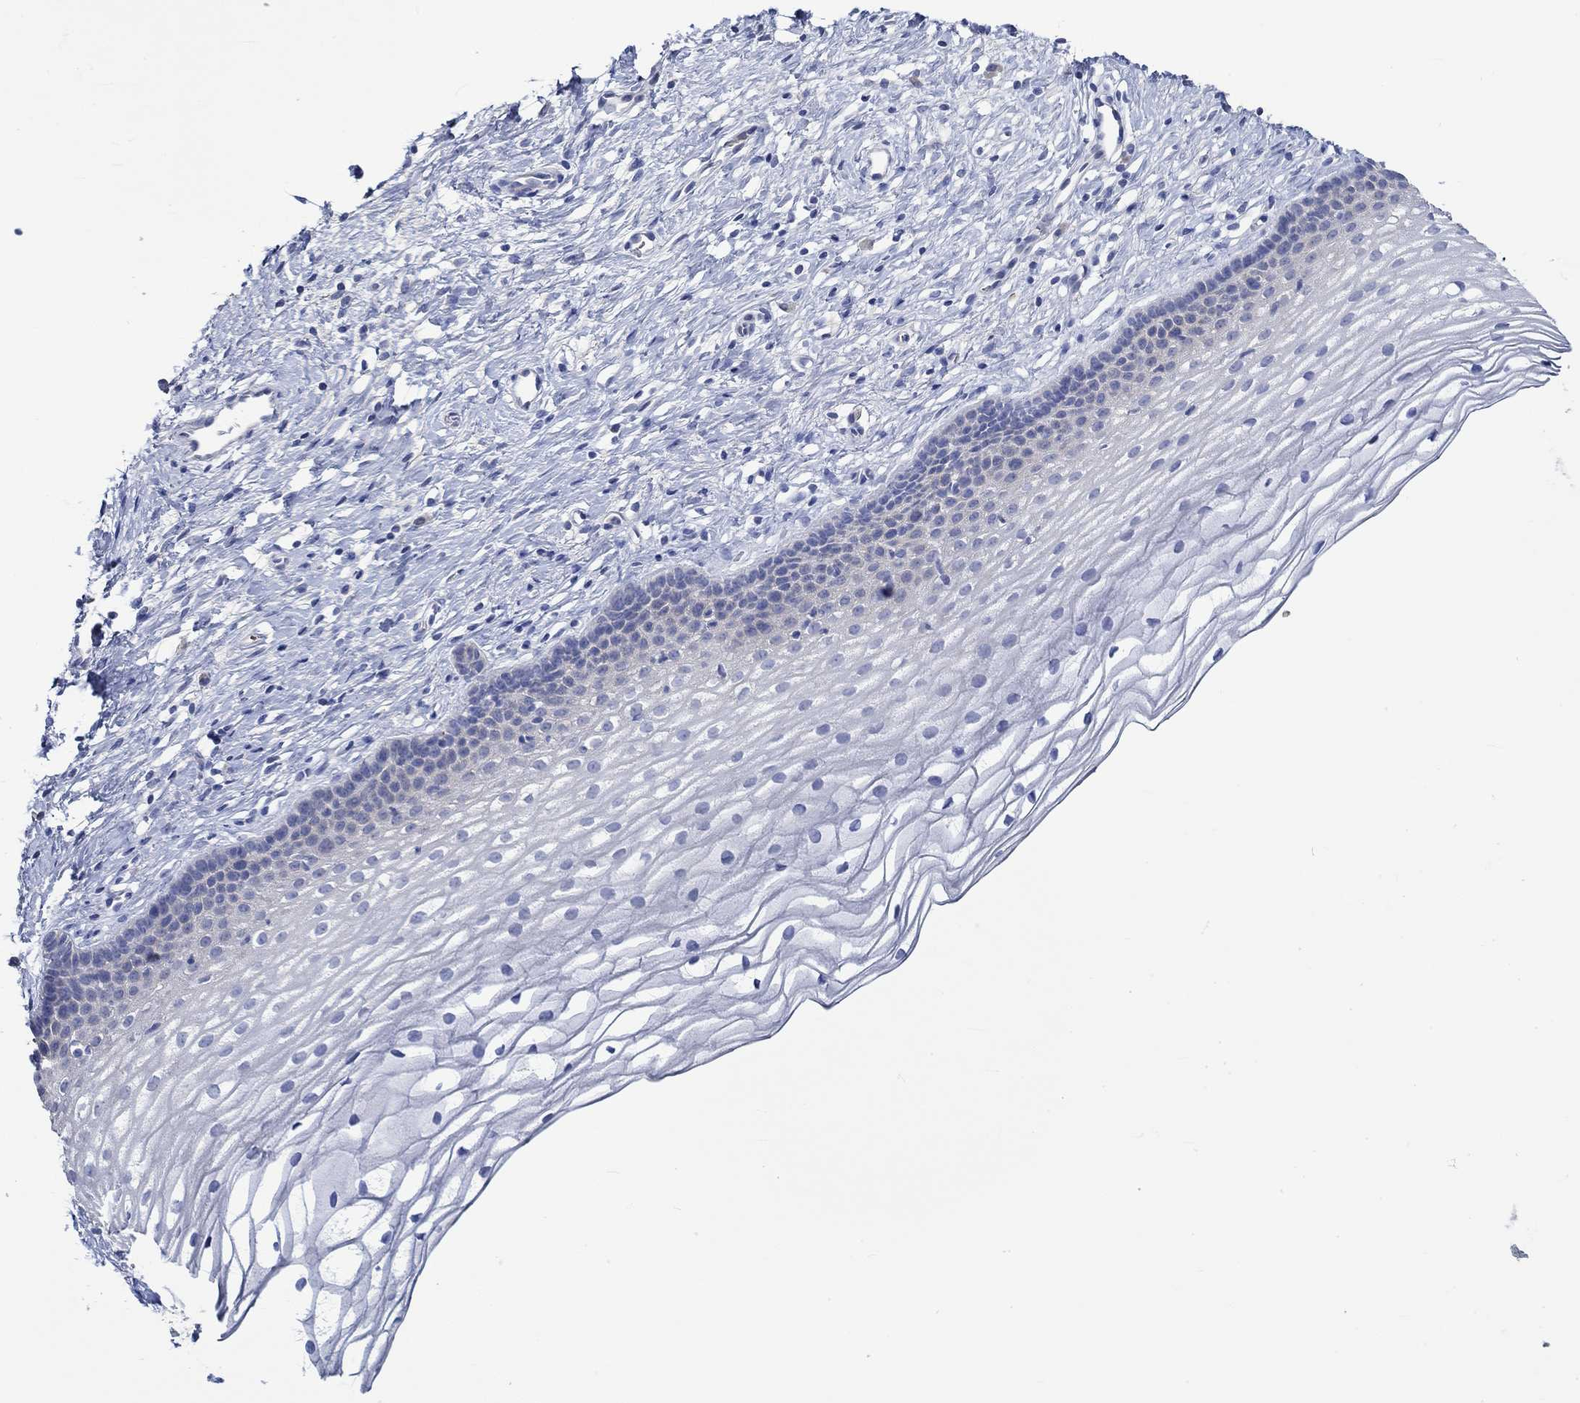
{"staining": {"intensity": "negative", "quantity": "none", "location": "none"}, "tissue": "cervix", "cell_type": "Squamous epithelial cells", "image_type": "normal", "snomed": [{"axis": "morphology", "description": "Normal tissue, NOS"}, {"axis": "topography", "description": "Cervix"}], "caption": "Squamous epithelial cells are negative for protein expression in benign human cervix. (DAB IHC, high magnification).", "gene": "KCNA1", "patient": {"sex": "female", "age": 39}}